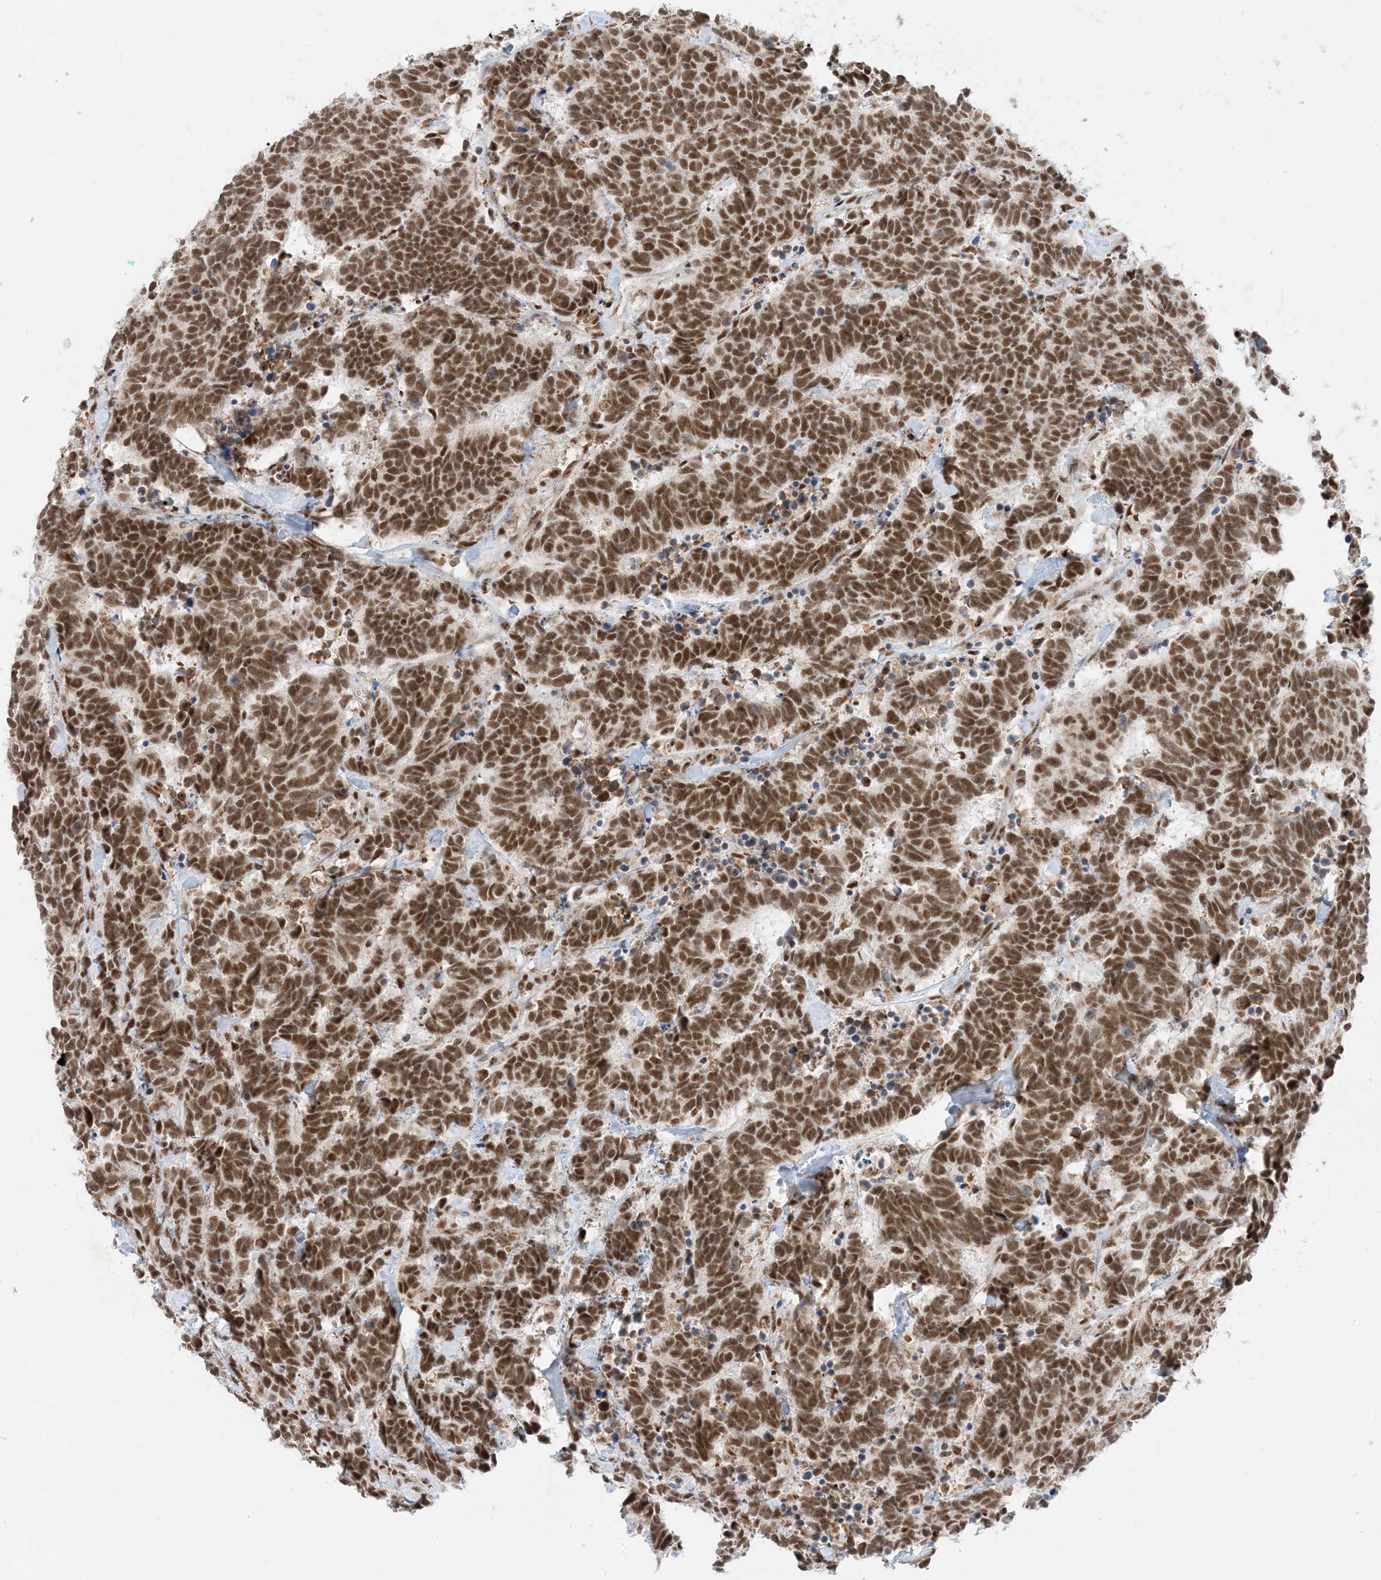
{"staining": {"intensity": "strong", "quantity": ">75%", "location": "nuclear"}, "tissue": "carcinoid", "cell_type": "Tumor cells", "image_type": "cancer", "snomed": [{"axis": "morphology", "description": "Carcinoma, NOS"}, {"axis": "morphology", "description": "Carcinoid, malignant, NOS"}, {"axis": "topography", "description": "Urinary bladder"}], "caption": "Tumor cells demonstrate strong nuclear expression in about >75% of cells in carcinoid.", "gene": "SF3A3", "patient": {"sex": "male", "age": 57}}